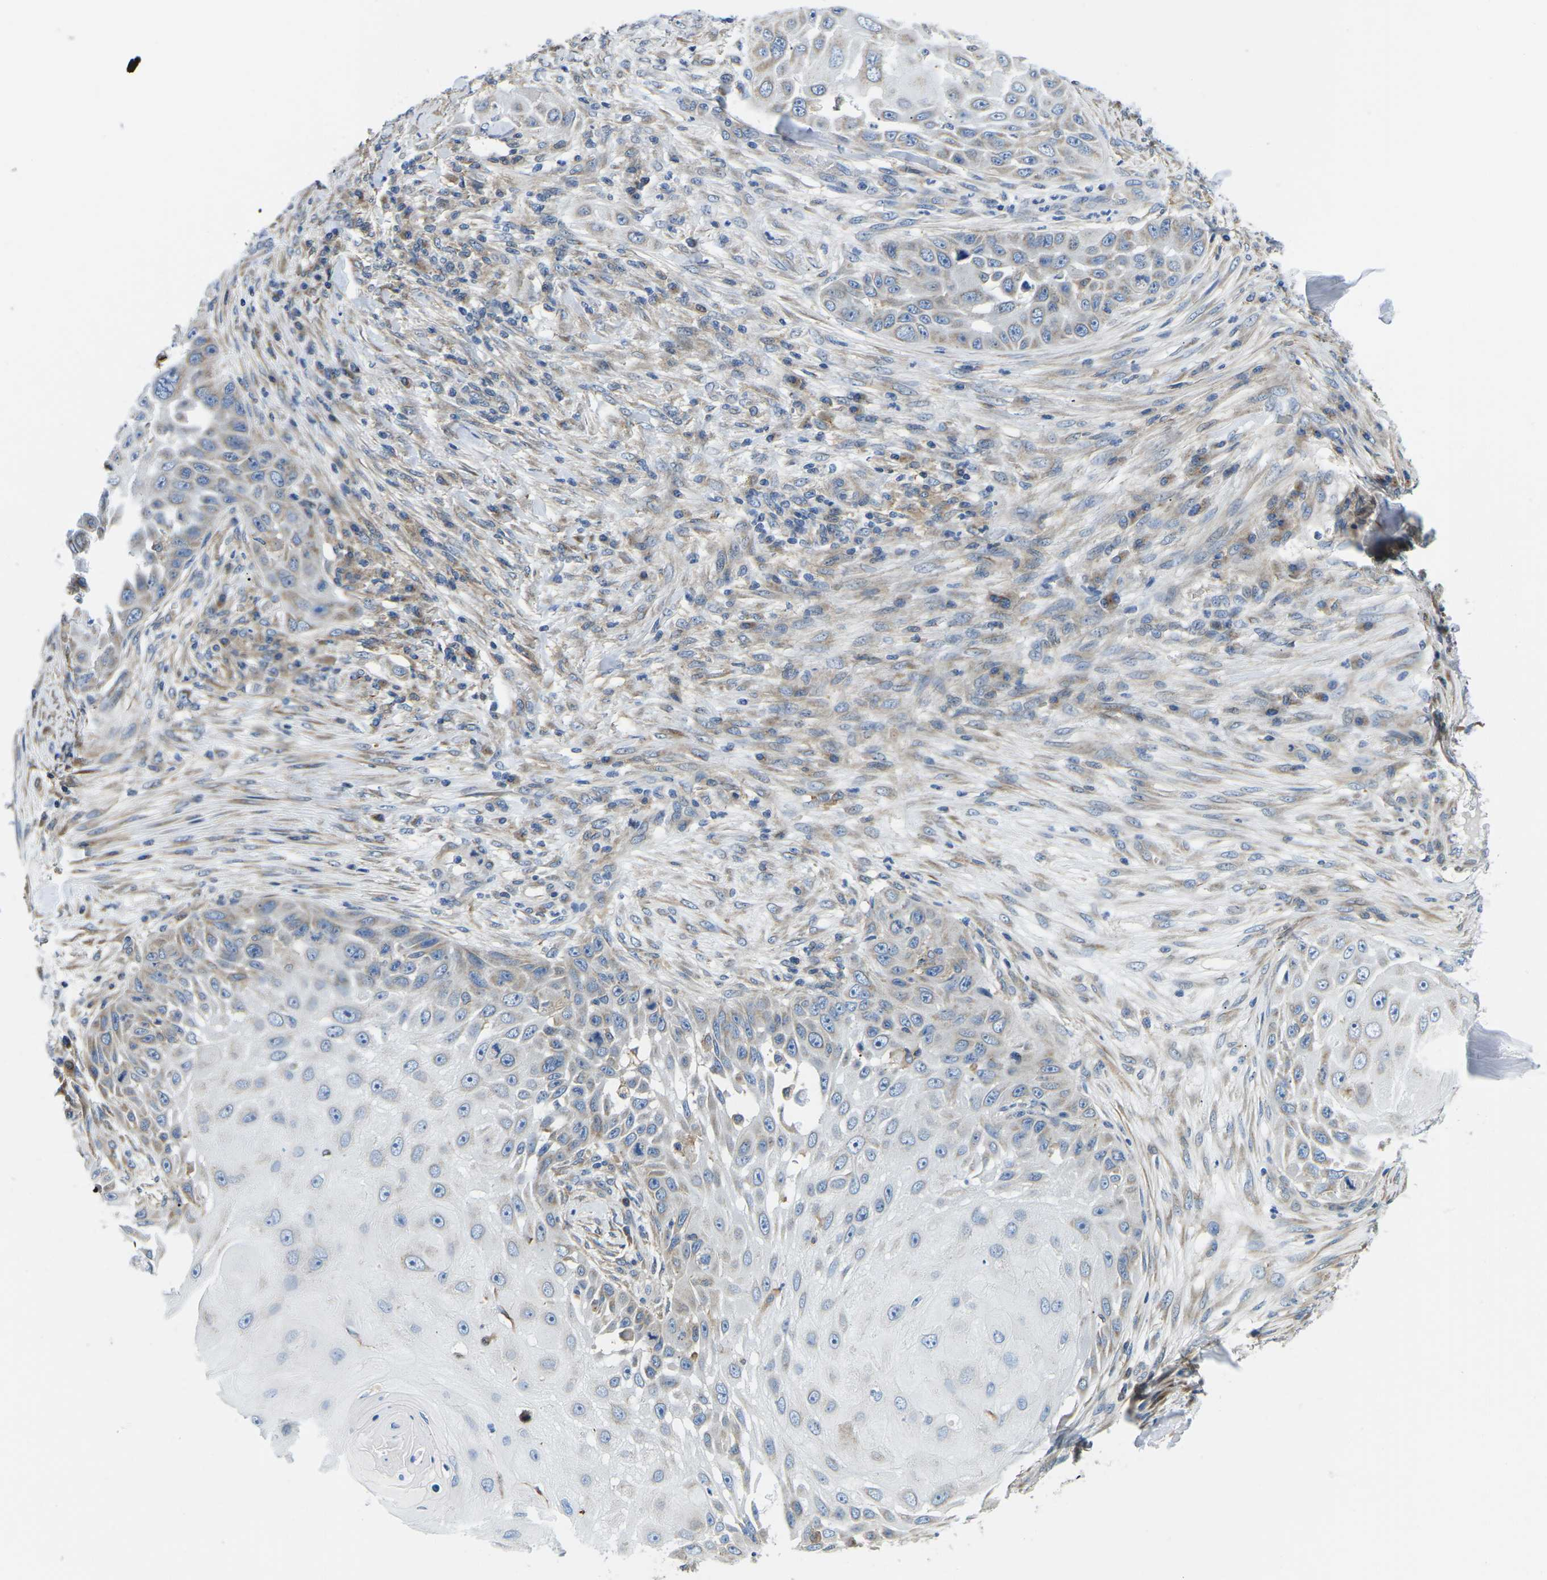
{"staining": {"intensity": "weak", "quantity": "<25%", "location": "cytoplasmic/membranous"}, "tissue": "skin cancer", "cell_type": "Tumor cells", "image_type": "cancer", "snomed": [{"axis": "morphology", "description": "Squamous cell carcinoma, NOS"}, {"axis": "topography", "description": "Skin"}], "caption": "High power microscopy histopathology image of an immunohistochemistry (IHC) micrograph of skin cancer (squamous cell carcinoma), revealing no significant positivity in tumor cells.", "gene": "TMEFF2", "patient": {"sex": "female", "age": 44}}